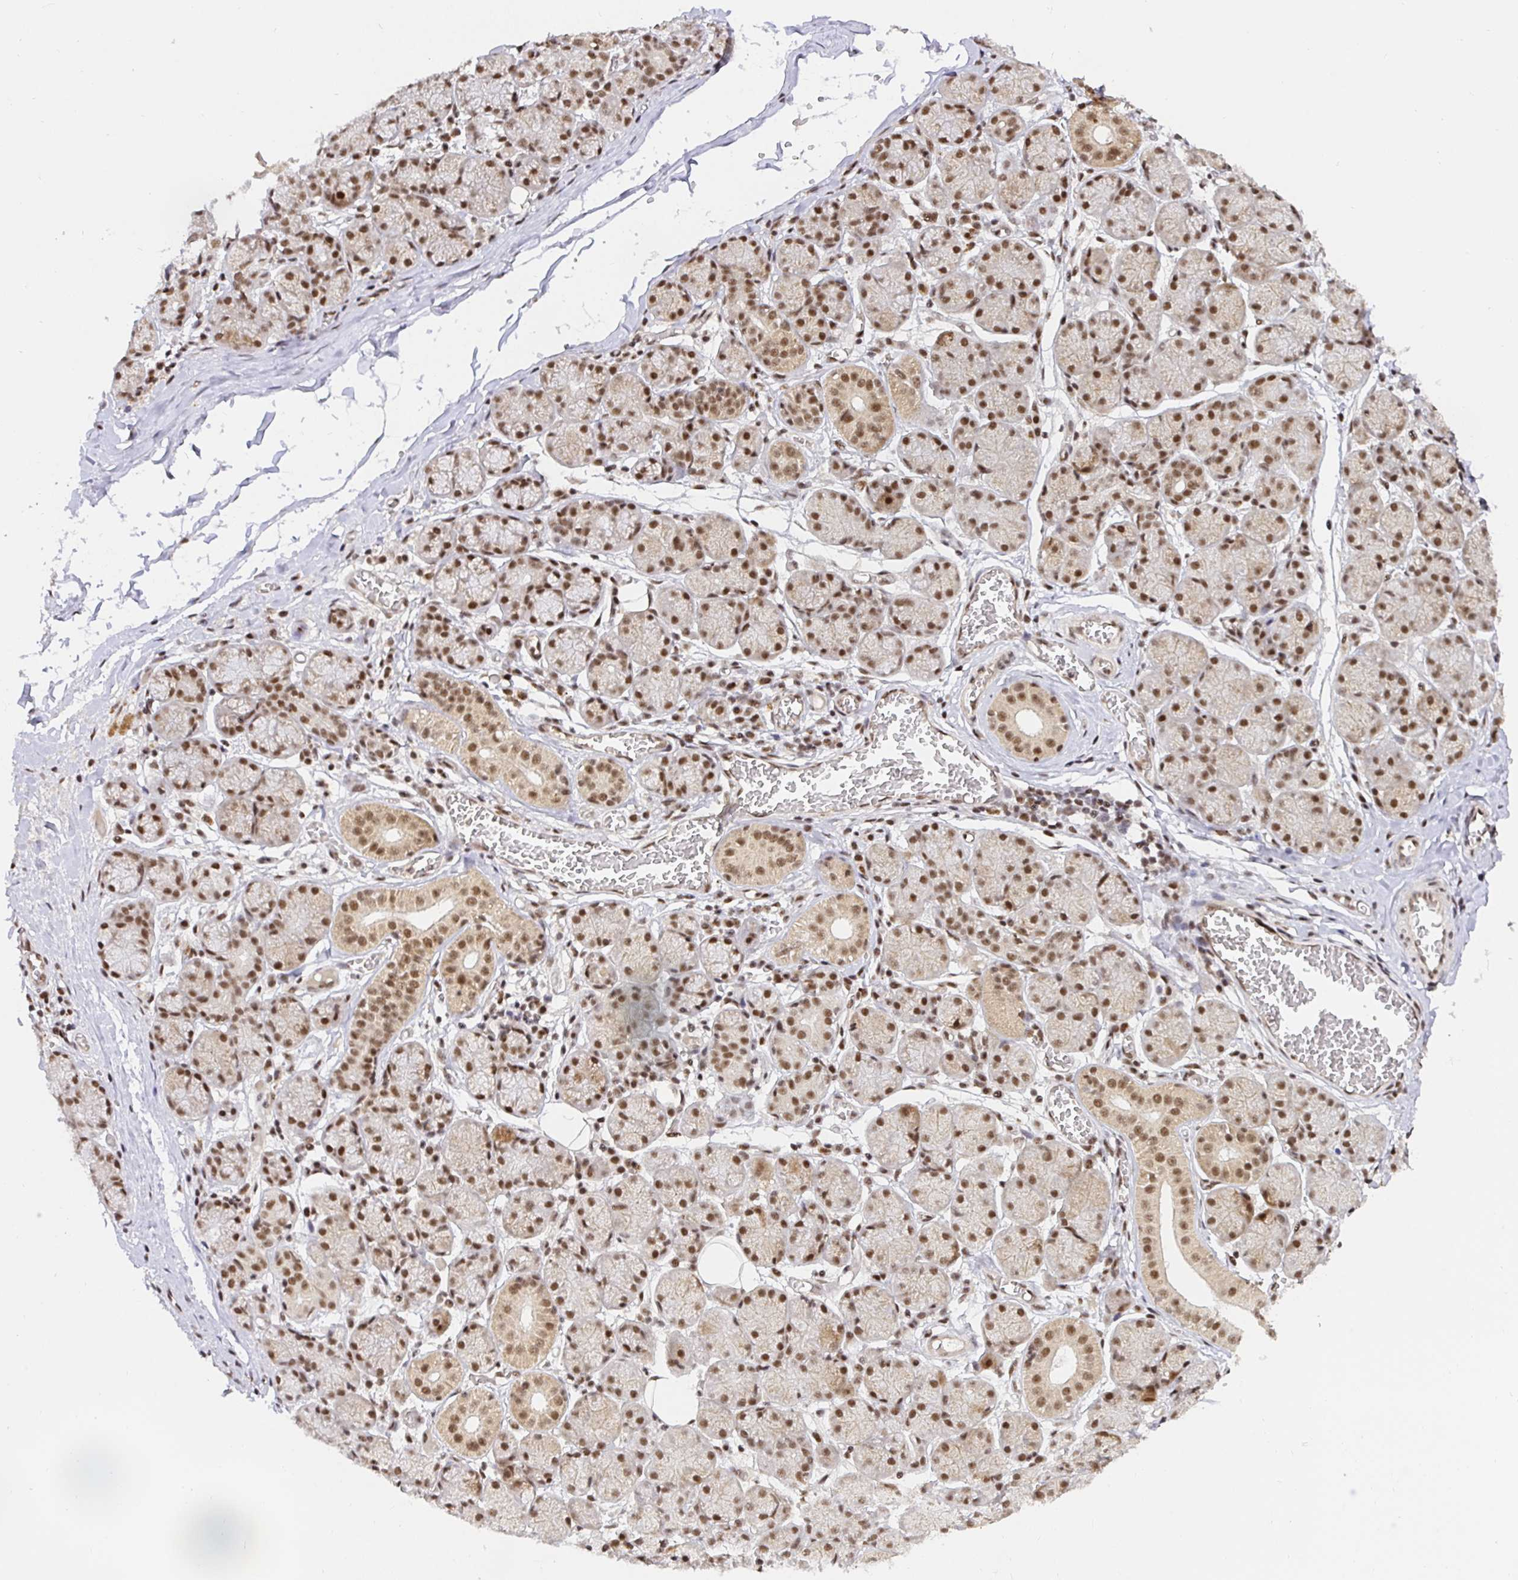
{"staining": {"intensity": "moderate", "quantity": ">75%", "location": "cytoplasmic/membranous,nuclear"}, "tissue": "salivary gland", "cell_type": "Glandular cells", "image_type": "normal", "snomed": [{"axis": "morphology", "description": "Normal tissue, NOS"}, {"axis": "topography", "description": "Salivary gland"}], "caption": "A micrograph of human salivary gland stained for a protein demonstrates moderate cytoplasmic/membranous,nuclear brown staining in glandular cells. The protein is stained brown, and the nuclei are stained in blue (DAB IHC with brightfield microscopy, high magnification).", "gene": "USF1", "patient": {"sex": "female", "age": 24}}